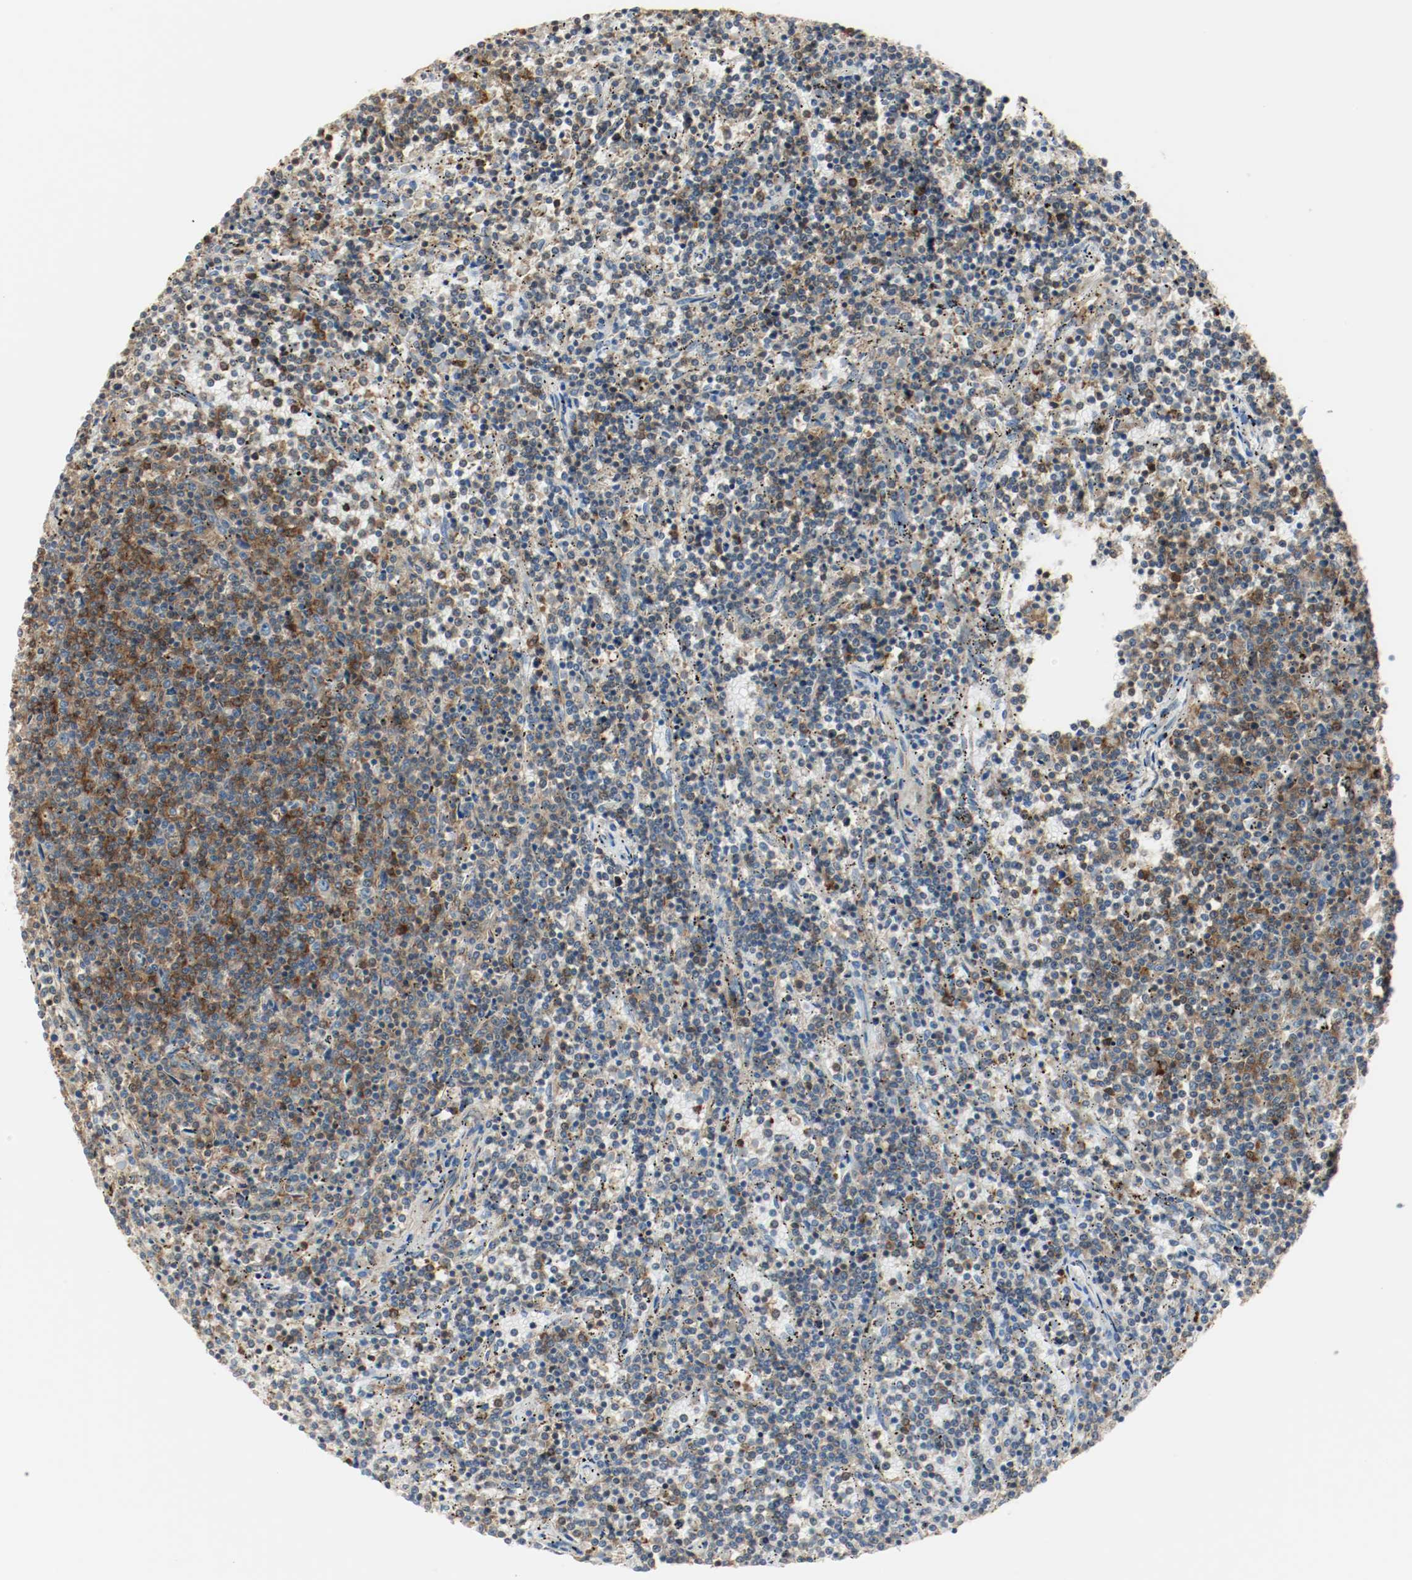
{"staining": {"intensity": "strong", "quantity": "25%-75%", "location": "cytoplasmic/membranous"}, "tissue": "lymphoma", "cell_type": "Tumor cells", "image_type": "cancer", "snomed": [{"axis": "morphology", "description": "Malignant lymphoma, non-Hodgkin's type, Low grade"}, {"axis": "topography", "description": "Spleen"}], "caption": "Protein analysis of lymphoma tissue displays strong cytoplasmic/membranous positivity in approximately 25%-75% of tumor cells.", "gene": "ARPC1B", "patient": {"sex": "female", "age": 50}}